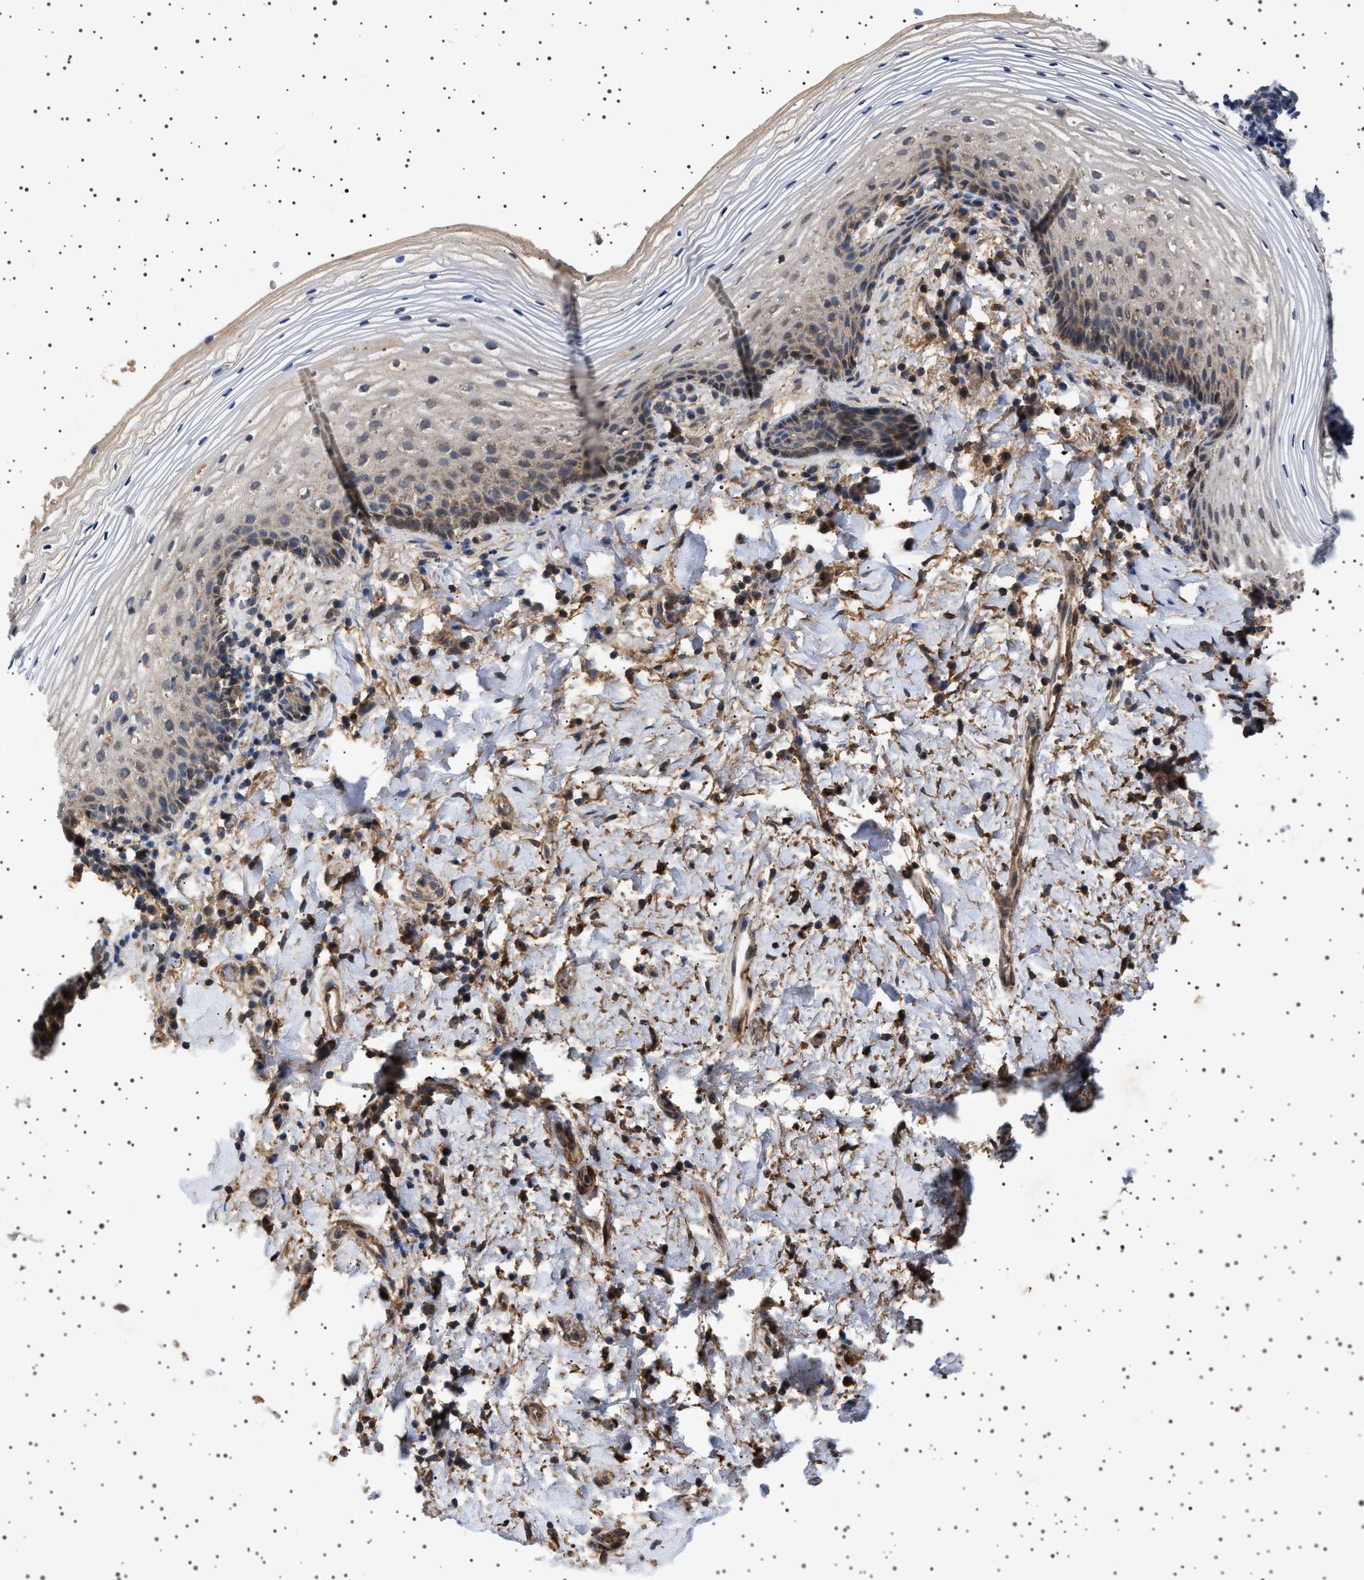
{"staining": {"intensity": "weak", "quantity": "<25%", "location": "cytoplasmic/membranous"}, "tissue": "vagina", "cell_type": "Squamous epithelial cells", "image_type": "normal", "snomed": [{"axis": "morphology", "description": "Normal tissue, NOS"}, {"axis": "topography", "description": "Vagina"}], "caption": "Immunohistochemistry of benign human vagina displays no staining in squamous epithelial cells. The staining is performed using DAB brown chromogen with nuclei counter-stained in using hematoxylin.", "gene": "GUCY1B1", "patient": {"sex": "female", "age": 60}}